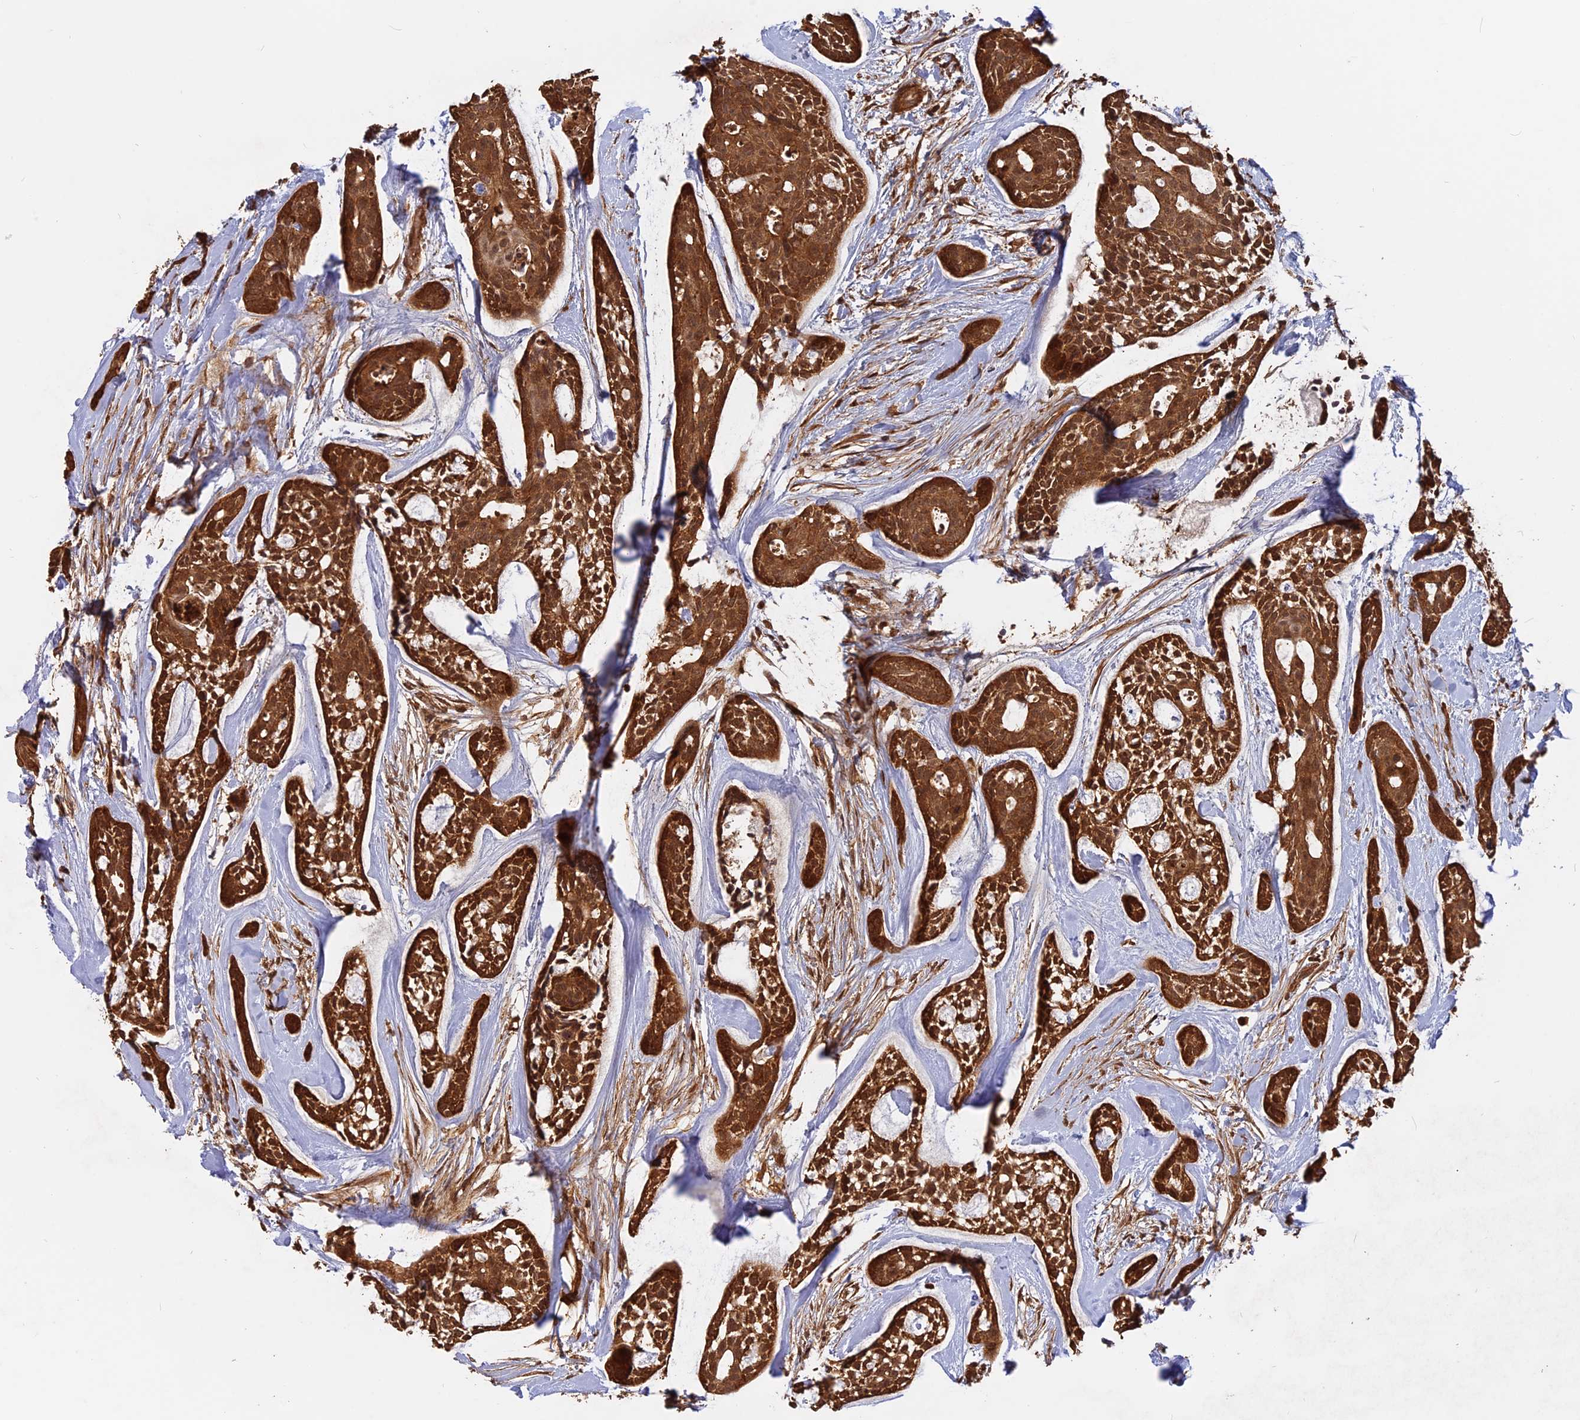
{"staining": {"intensity": "strong", "quantity": ">75%", "location": "cytoplasmic/membranous,nuclear"}, "tissue": "head and neck cancer", "cell_type": "Tumor cells", "image_type": "cancer", "snomed": [{"axis": "morphology", "description": "Adenocarcinoma, NOS"}, {"axis": "topography", "description": "Subcutis"}, {"axis": "topography", "description": "Head-Neck"}], "caption": "This photomicrograph demonstrates immunohistochemistry (IHC) staining of head and neck adenocarcinoma, with high strong cytoplasmic/membranous and nuclear positivity in approximately >75% of tumor cells.", "gene": "CCDC174", "patient": {"sex": "female", "age": 73}}